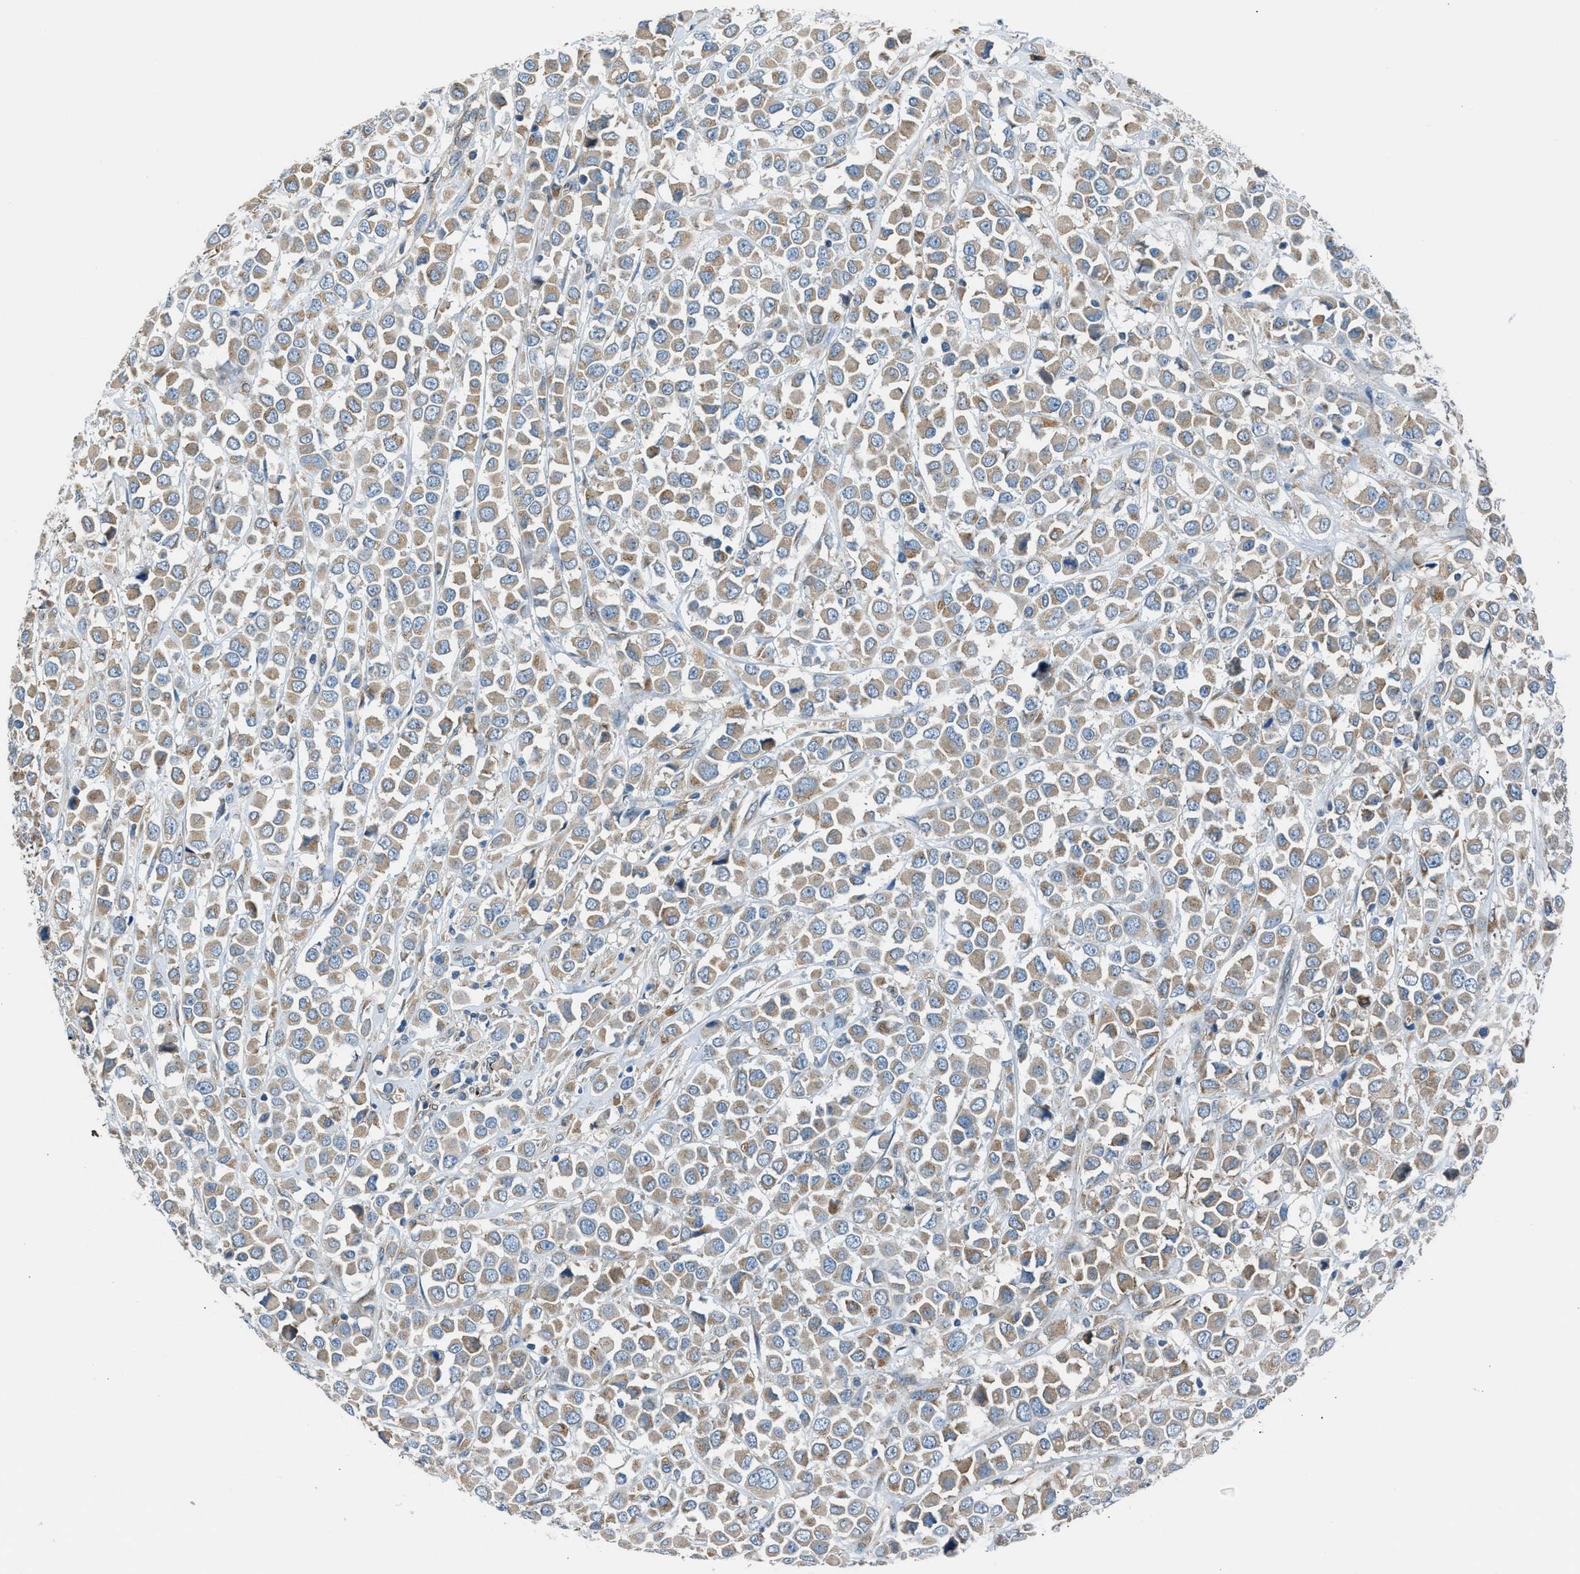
{"staining": {"intensity": "weak", "quantity": ">75%", "location": "cytoplasmic/membranous"}, "tissue": "breast cancer", "cell_type": "Tumor cells", "image_type": "cancer", "snomed": [{"axis": "morphology", "description": "Duct carcinoma"}, {"axis": "topography", "description": "Breast"}], "caption": "This micrograph exhibits breast cancer stained with immunohistochemistry (IHC) to label a protein in brown. The cytoplasmic/membranous of tumor cells show weak positivity for the protein. Nuclei are counter-stained blue.", "gene": "LMBR1", "patient": {"sex": "female", "age": 61}}